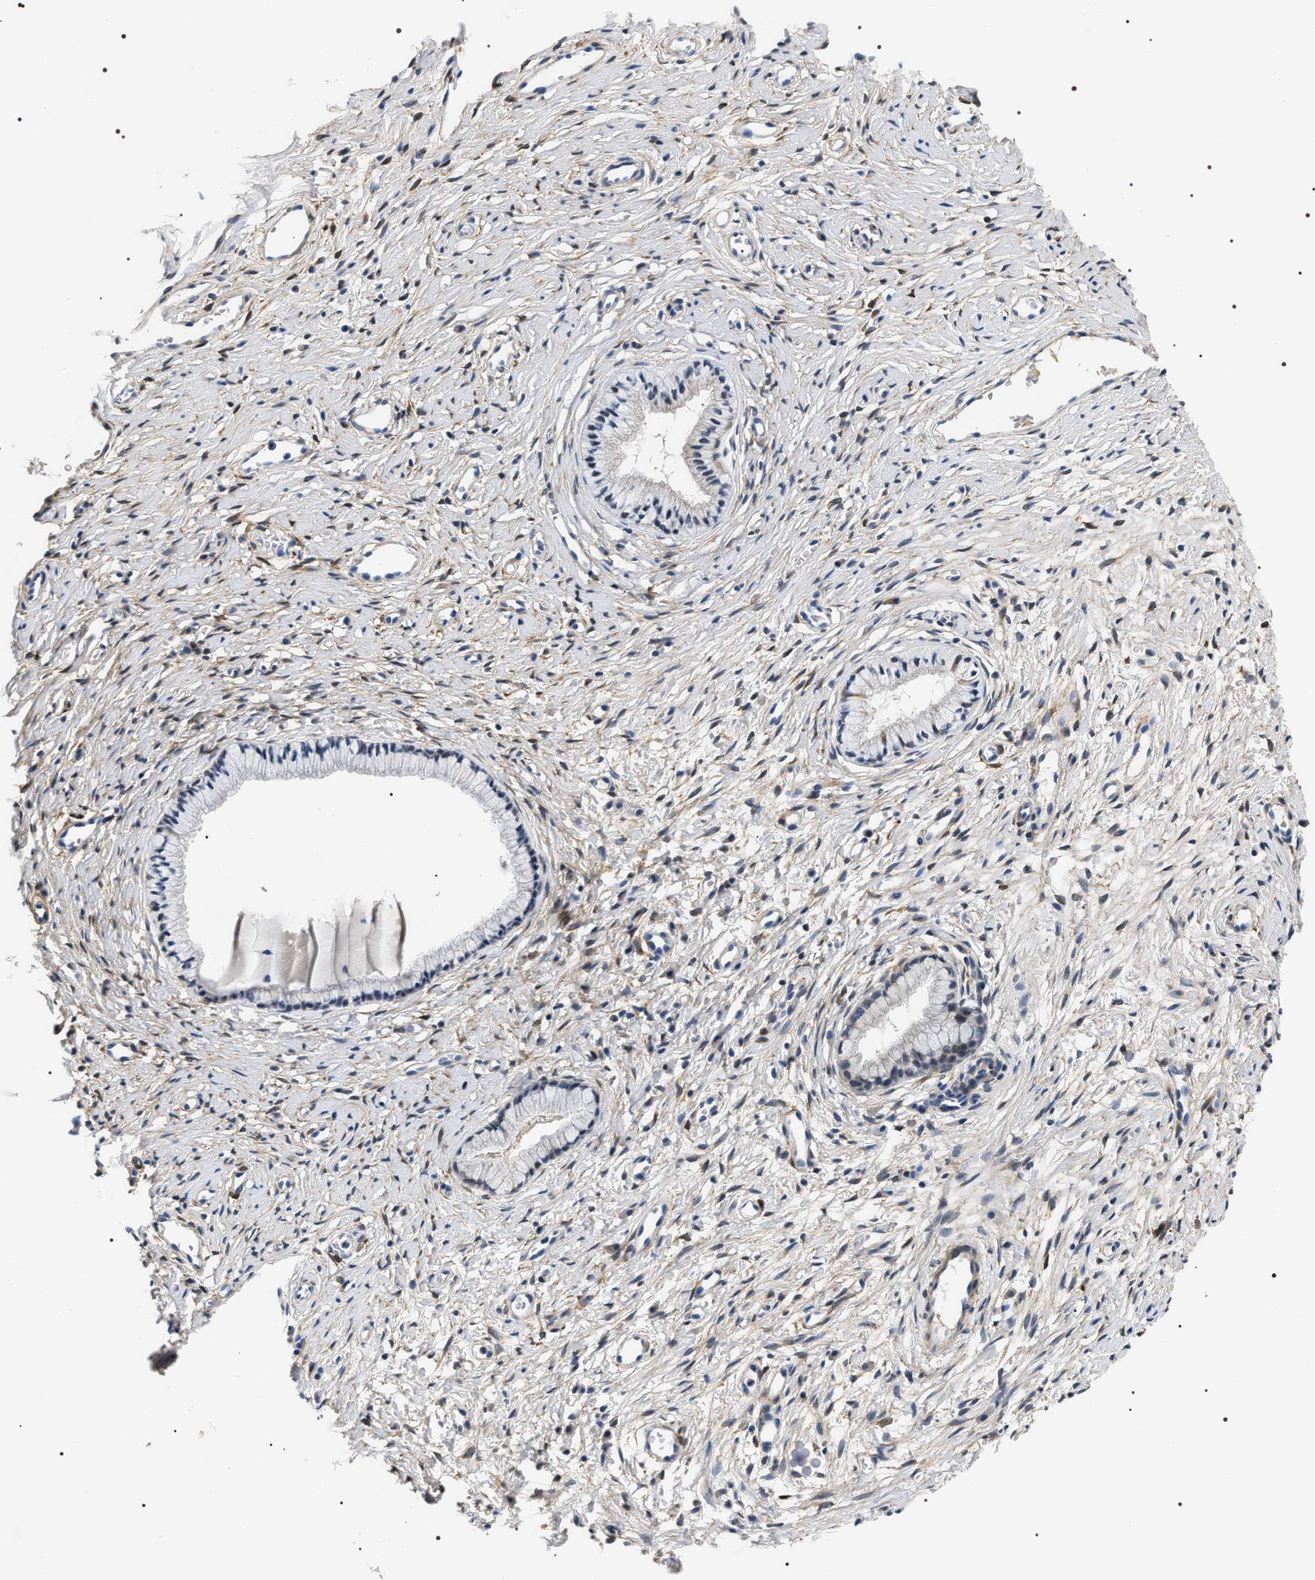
{"staining": {"intensity": "weak", "quantity": "<25%", "location": "cytoplasmic/membranous"}, "tissue": "cervix", "cell_type": "Glandular cells", "image_type": "normal", "snomed": [{"axis": "morphology", "description": "Normal tissue, NOS"}, {"axis": "topography", "description": "Cervix"}], "caption": "DAB immunohistochemical staining of normal cervix exhibits no significant positivity in glandular cells.", "gene": "BAG2", "patient": {"sex": "female", "age": 77}}